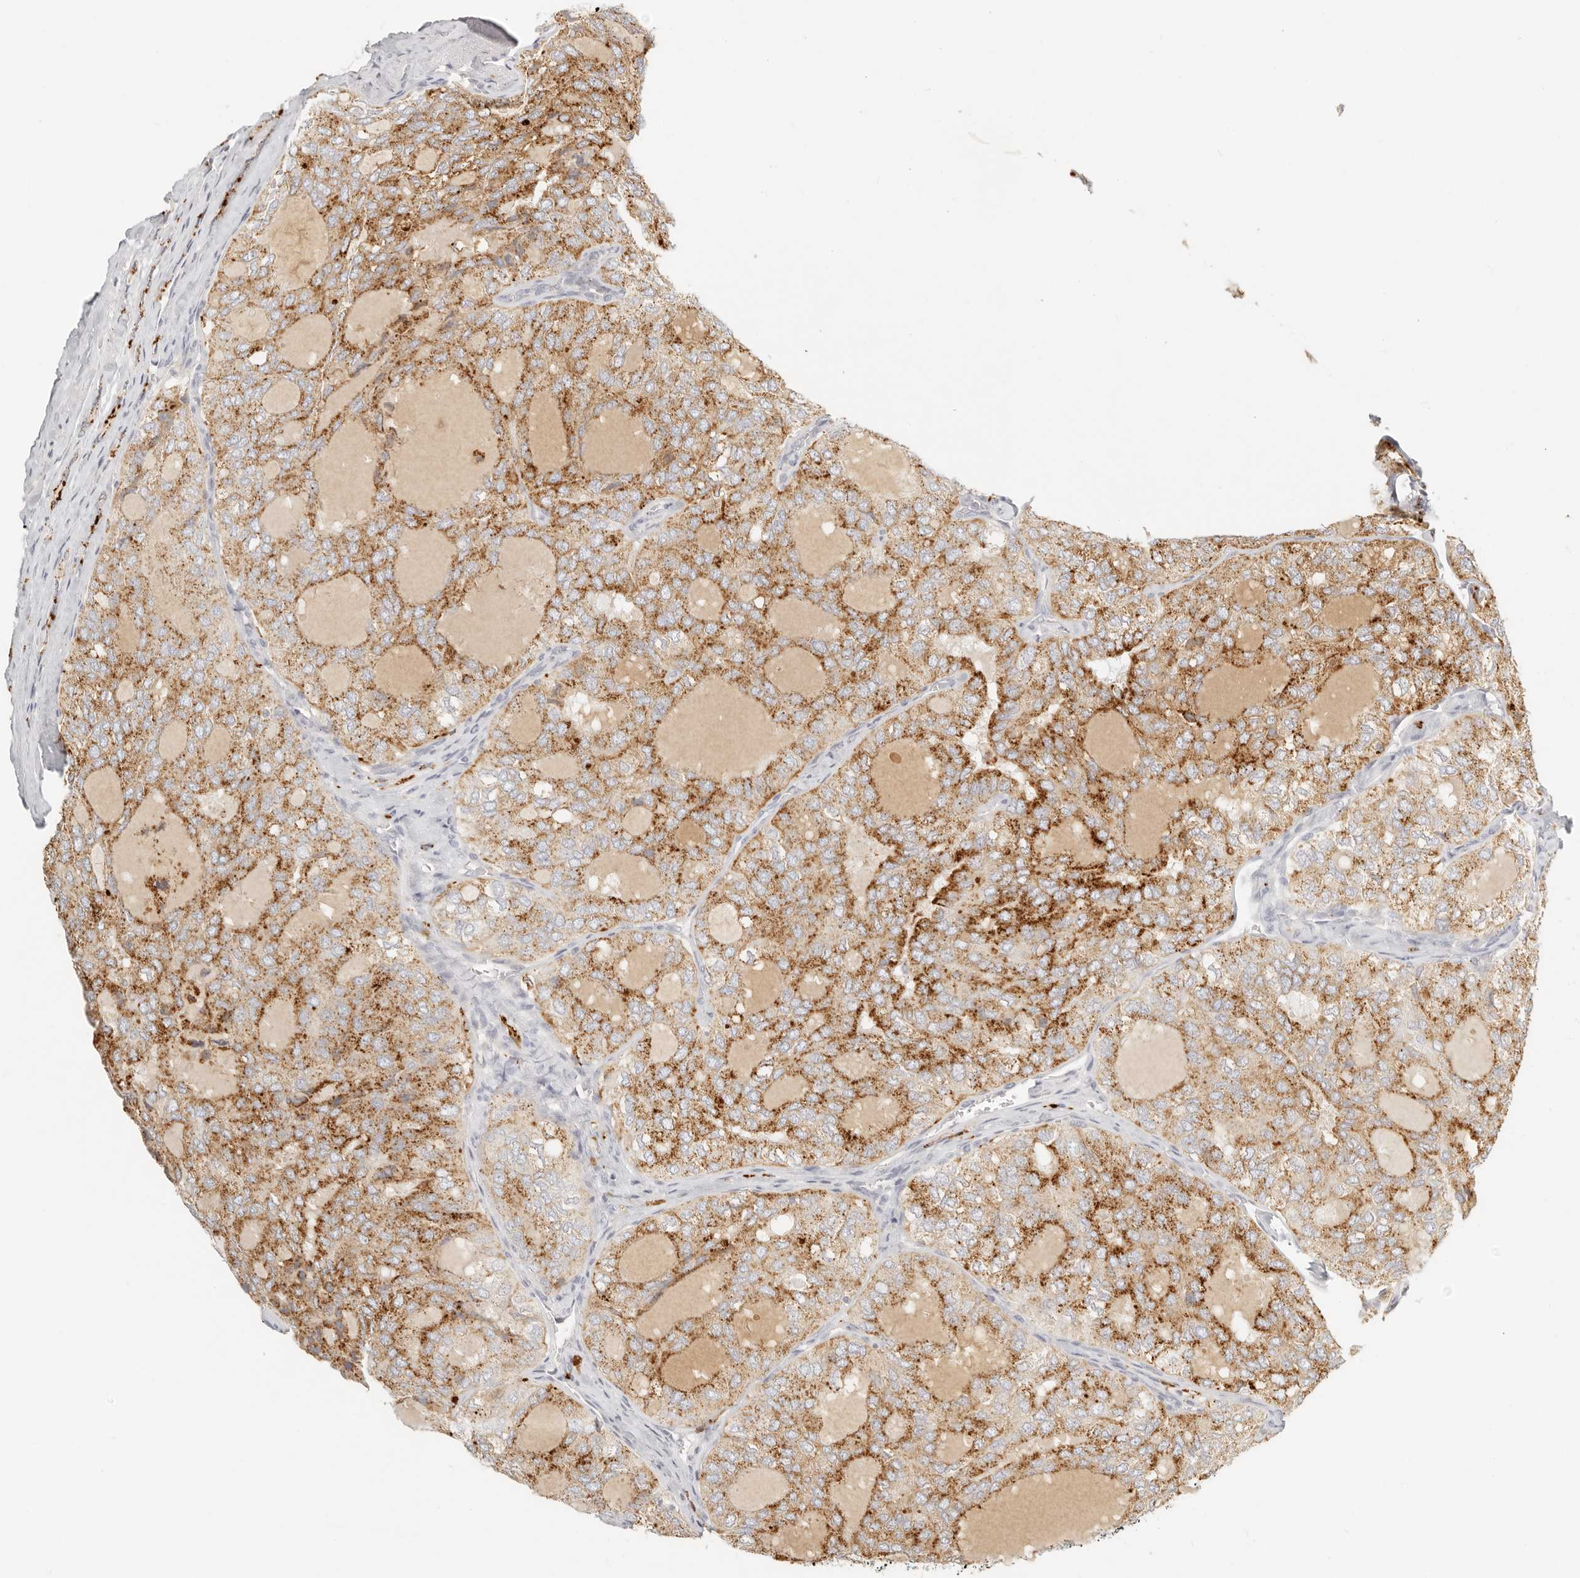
{"staining": {"intensity": "moderate", "quantity": ">75%", "location": "cytoplasmic/membranous"}, "tissue": "thyroid cancer", "cell_type": "Tumor cells", "image_type": "cancer", "snomed": [{"axis": "morphology", "description": "Follicular adenoma carcinoma, NOS"}, {"axis": "topography", "description": "Thyroid gland"}], "caption": "Thyroid follicular adenoma carcinoma stained with DAB (3,3'-diaminobenzidine) immunohistochemistry displays medium levels of moderate cytoplasmic/membranous positivity in approximately >75% of tumor cells.", "gene": "RNASET2", "patient": {"sex": "male", "age": 75}}